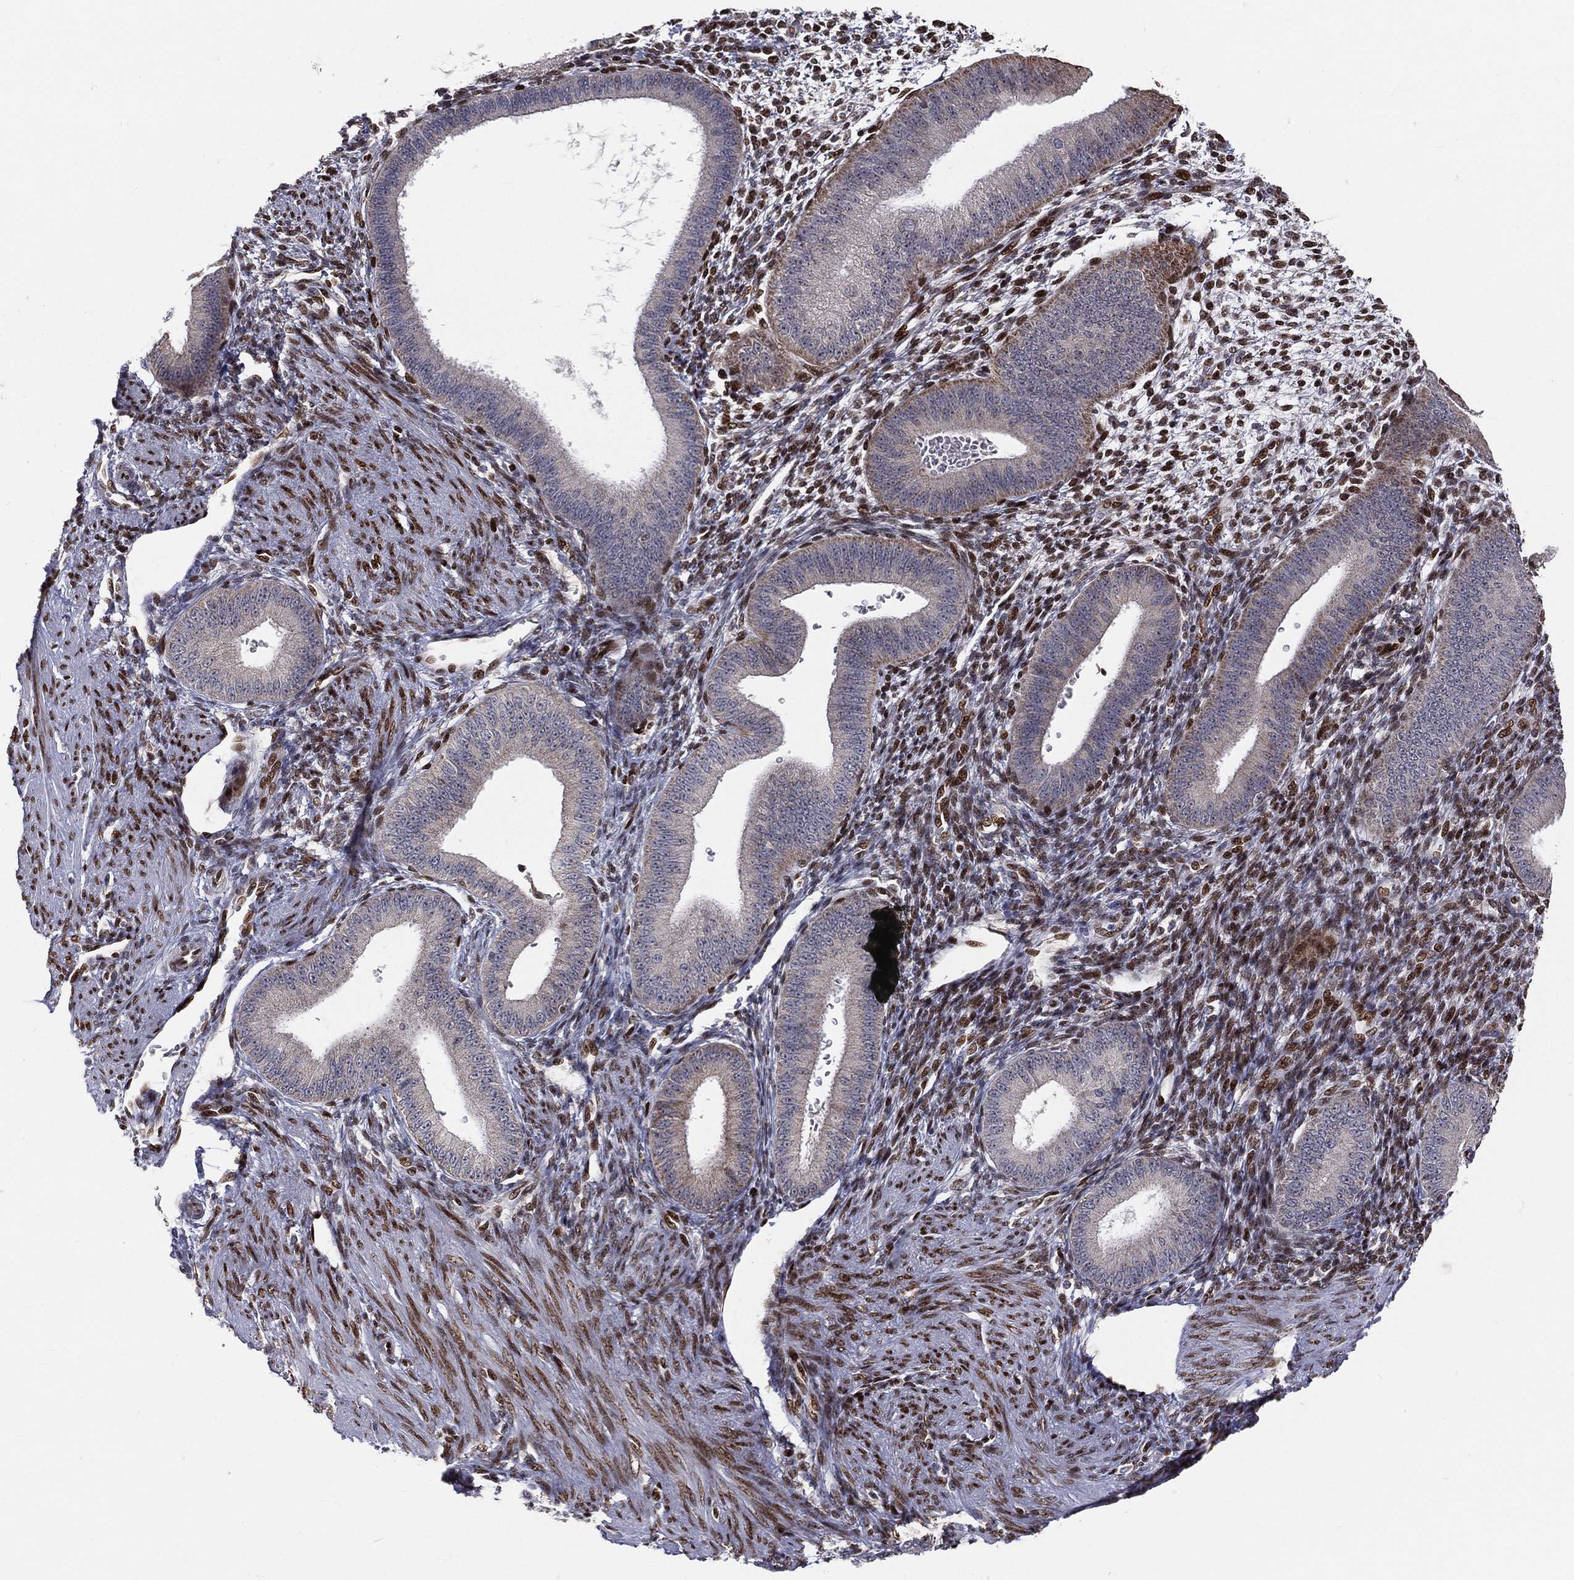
{"staining": {"intensity": "strong", "quantity": ">75%", "location": "nuclear"}, "tissue": "endometrium", "cell_type": "Cells in endometrial stroma", "image_type": "normal", "snomed": [{"axis": "morphology", "description": "Normal tissue, NOS"}, {"axis": "topography", "description": "Endometrium"}], "caption": "A photomicrograph showing strong nuclear positivity in approximately >75% of cells in endometrial stroma in unremarkable endometrium, as visualized by brown immunohistochemical staining.", "gene": "ZEB1", "patient": {"sex": "female", "age": 39}}